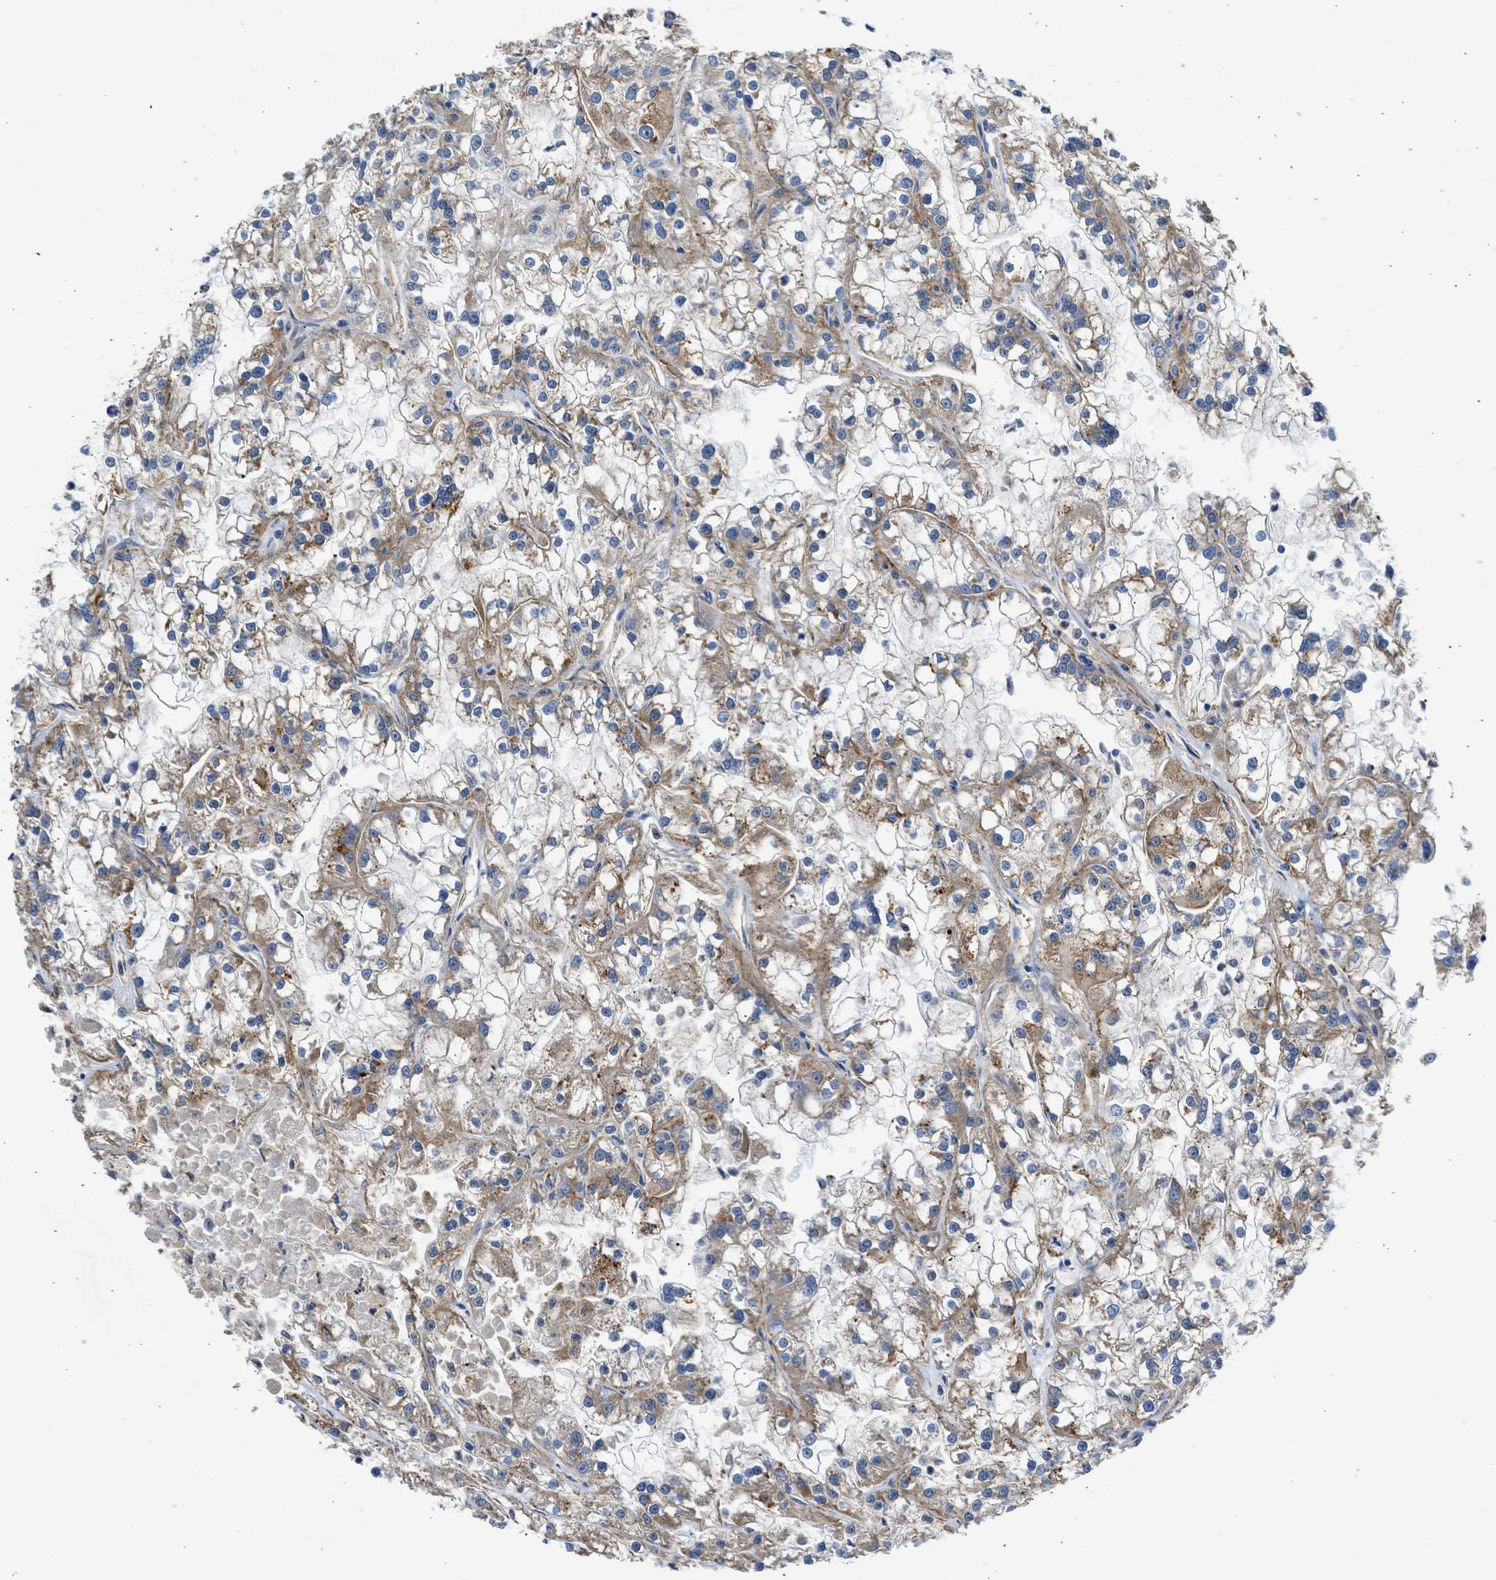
{"staining": {"intensity": "weak", "quantity": ">75%", "location": "cytoplasmic/membranous"}, "tissue": "renal cancer", "cell_type": "Tumor cells", "image_type": "cancer", "snomed": [{"axis": "morphology", "description": "Adenocarcinoma, NOS"}, {"axis": "topography", "description": "Kidney"}], "caption": "High-magnification brightfield microscopy of renal cancer (adenocarcinoma) stained with DAB (3,3'-diaminobenzidine) (brown) and counterstained with hematoxylin (blue). tumor cells exhibit weak cytoplasmic/membranous staining is present in approximately>75% of cells. (DAB (3,3'-diaminobenzidine) = brown stain, brightfield microscopy at high magnification).", "gene": "ULK4", "patient": {"sex": "female", "age": 52}}